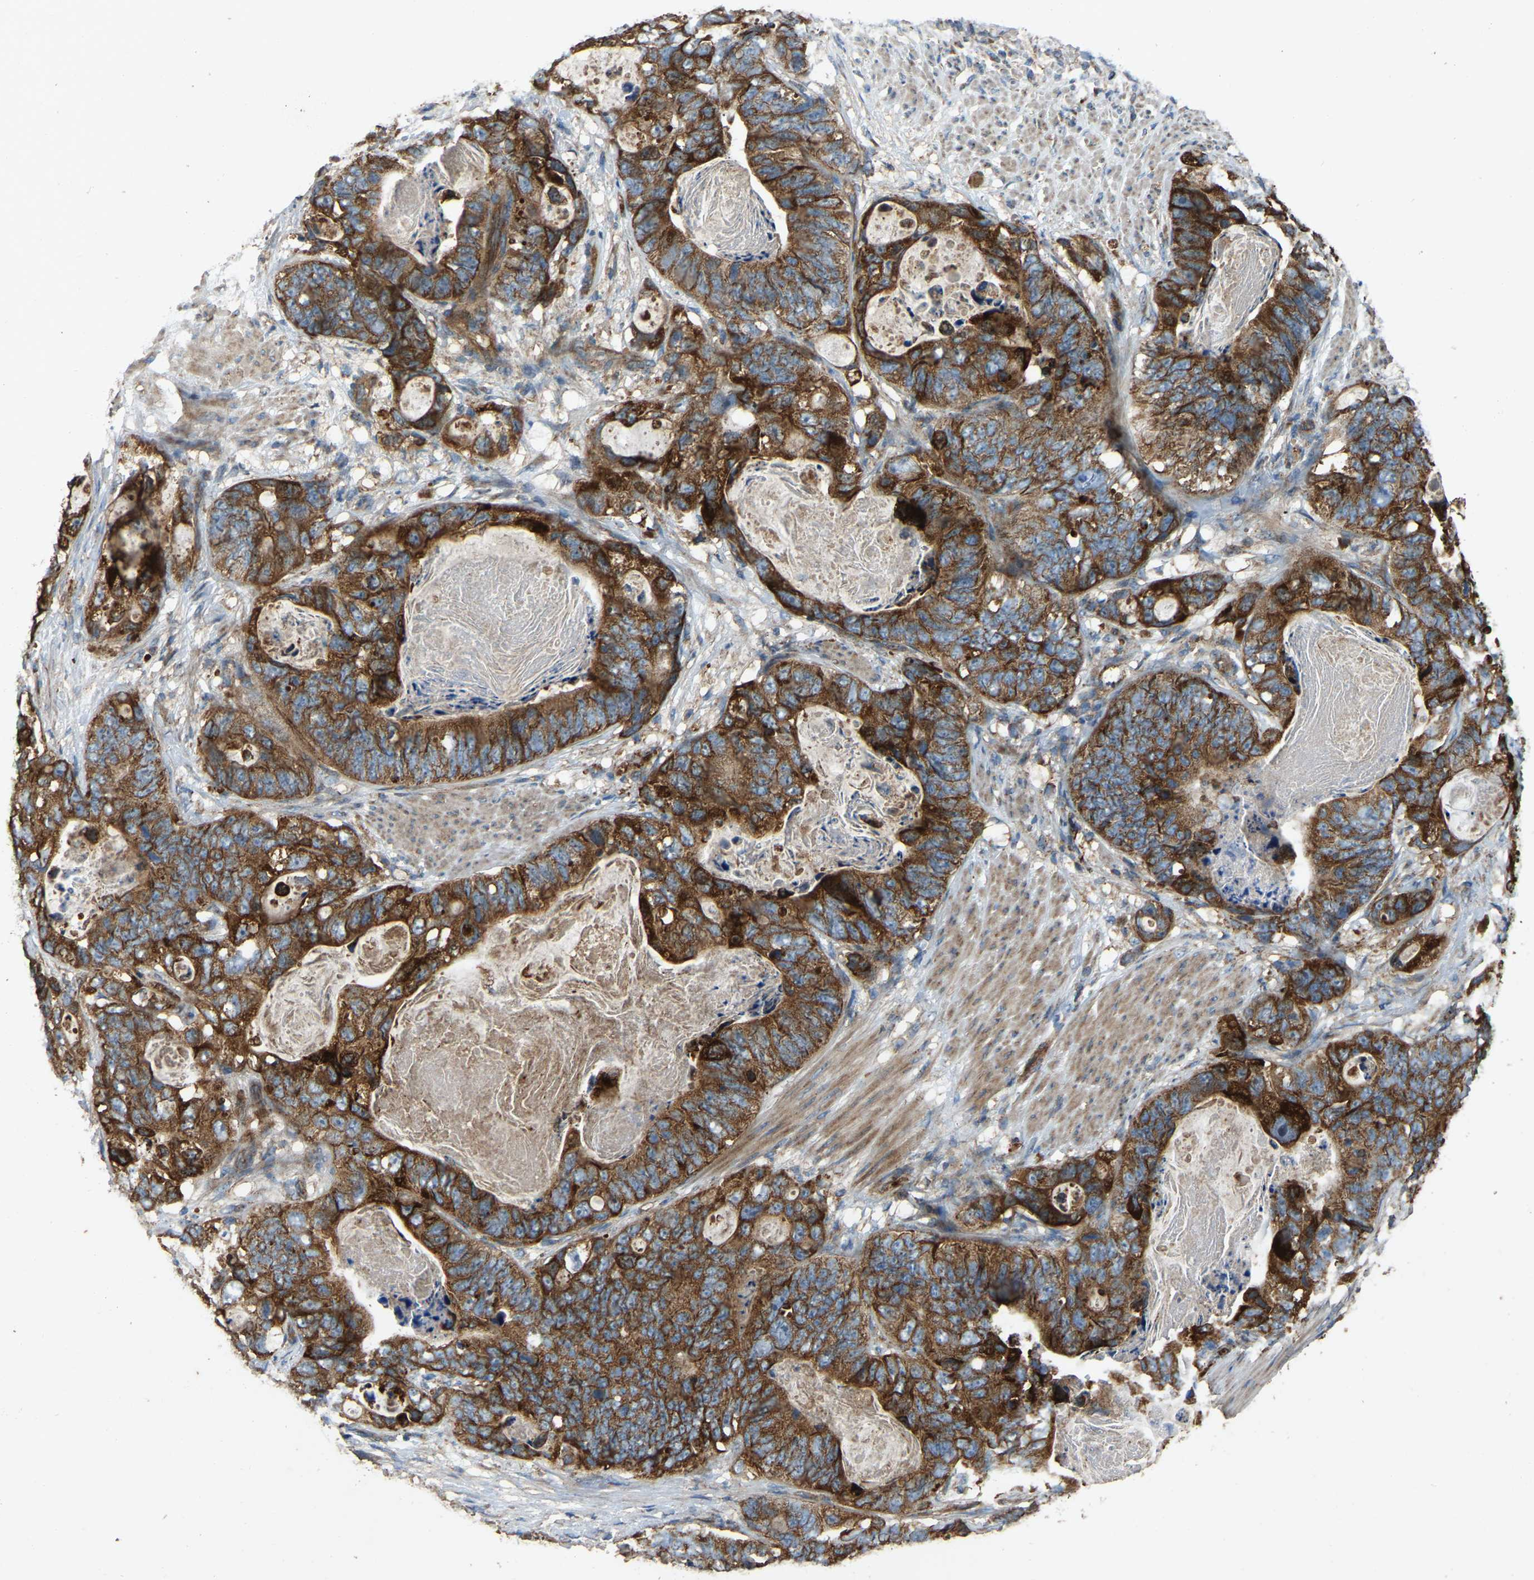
{"staining": {"intensity": "strong", "quantity": ">75%", "location": "cytoplasmic/membranous"}, "tissue": "stomach cancer", "cell_type": "Tumor cells", "image_type": "cancer", "snomed": [{"axis": "morphology", "description": "Adenocarcinoma, NOS"}, {"axis": "topography", "description": "Stomach"}], "caption": "Strong cytoplasmic/membranous positivity is identified in approximately >75% of tumor cells in stomach adenocarcinoma.", "gene": "SAMD9L", "patient": {"sex": "female", "age": 89}}